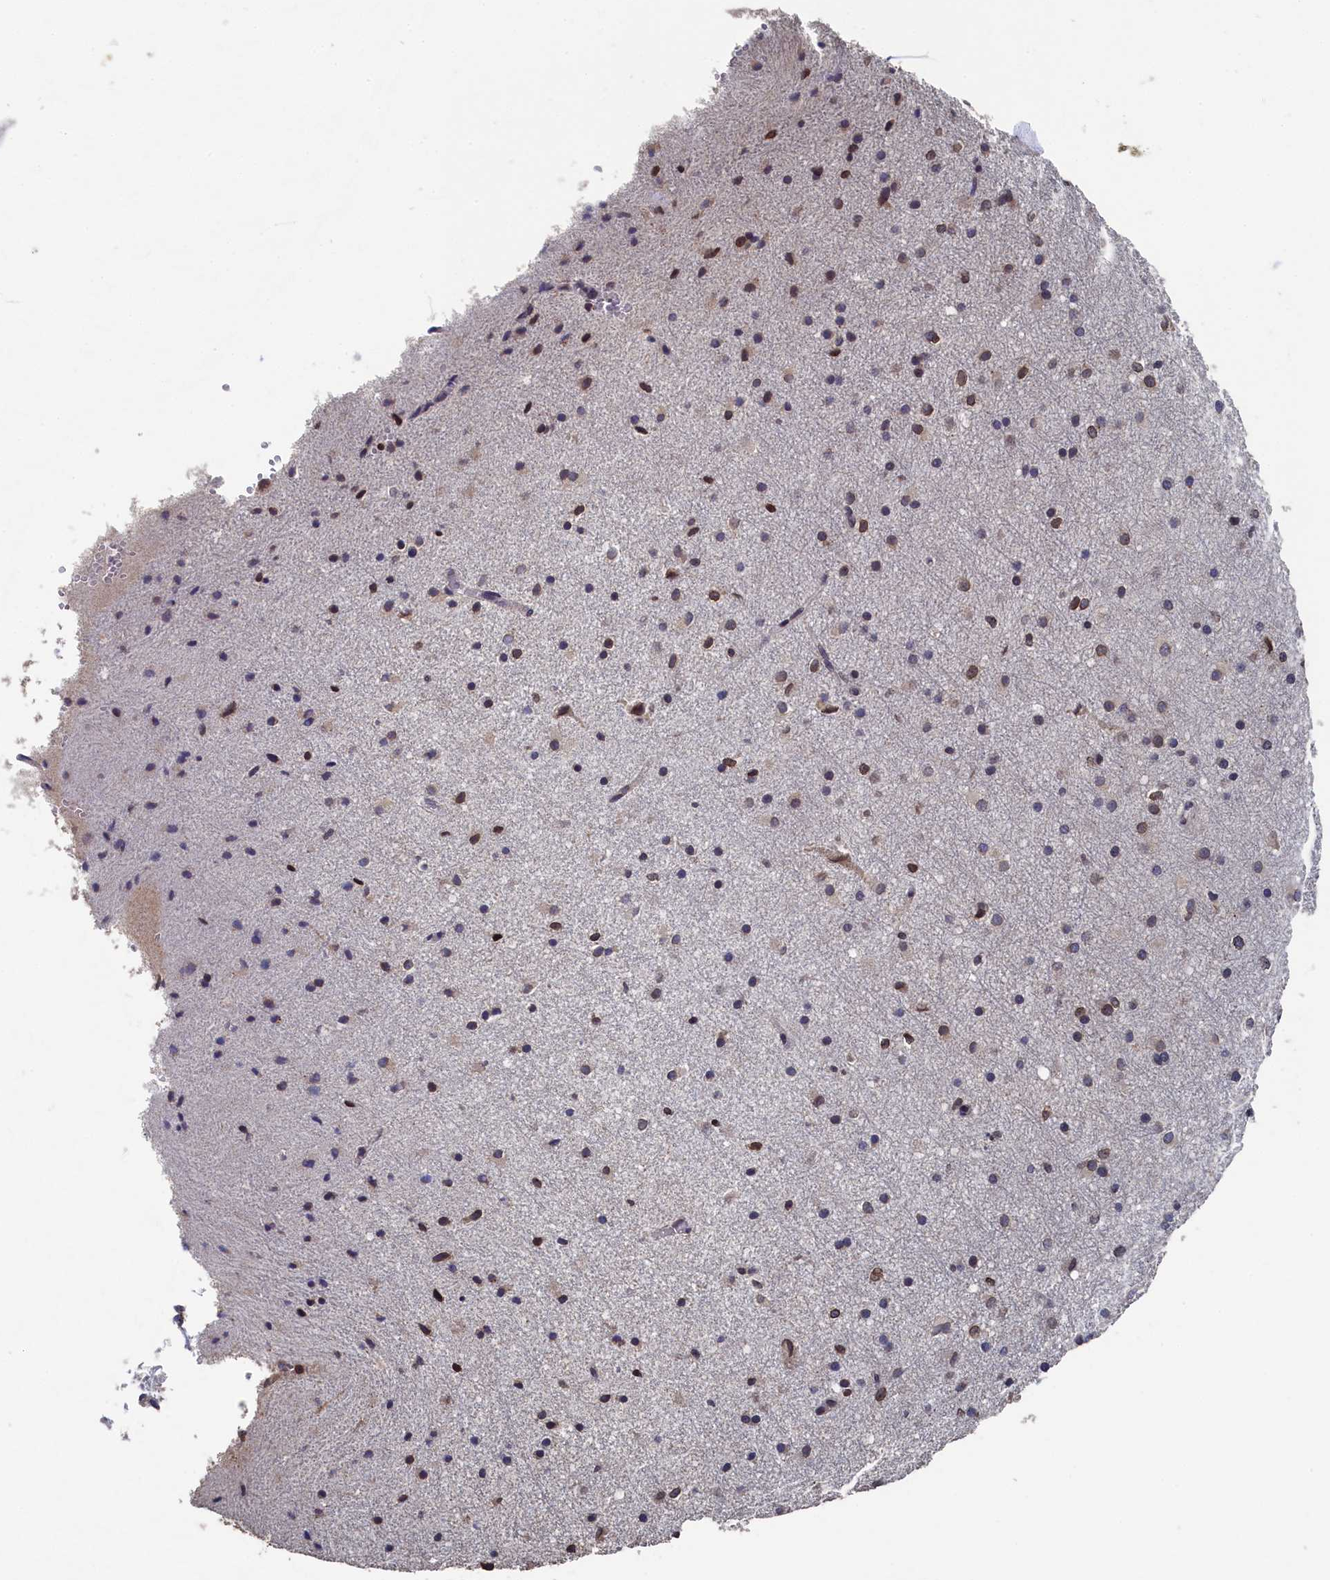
{"staining": {"intensity": "negative", "quantity": "none", "location": "none"}, "tissue": "cerebral cortex", "cell_type": "Endothelial cells", "image_type": "normal", "snomed": [{"axis": "morphology", "description": "Normal tissue, NOS"}, {"axis": "morphology", "description": "Developmental malformation"}, {"axis": "topography", "description": "Cerebral cortex"}], "caption": "The image reveals no staining of endothelial cells in normal cerebral cortex. The staining is performed using DAB (3,3'-diaminobenzidine) brown chromogen with nuclei counter-stained in using hematoxylin.", "gene": "ANKEF1", "patient": {"sex": "female", "age": 30}}